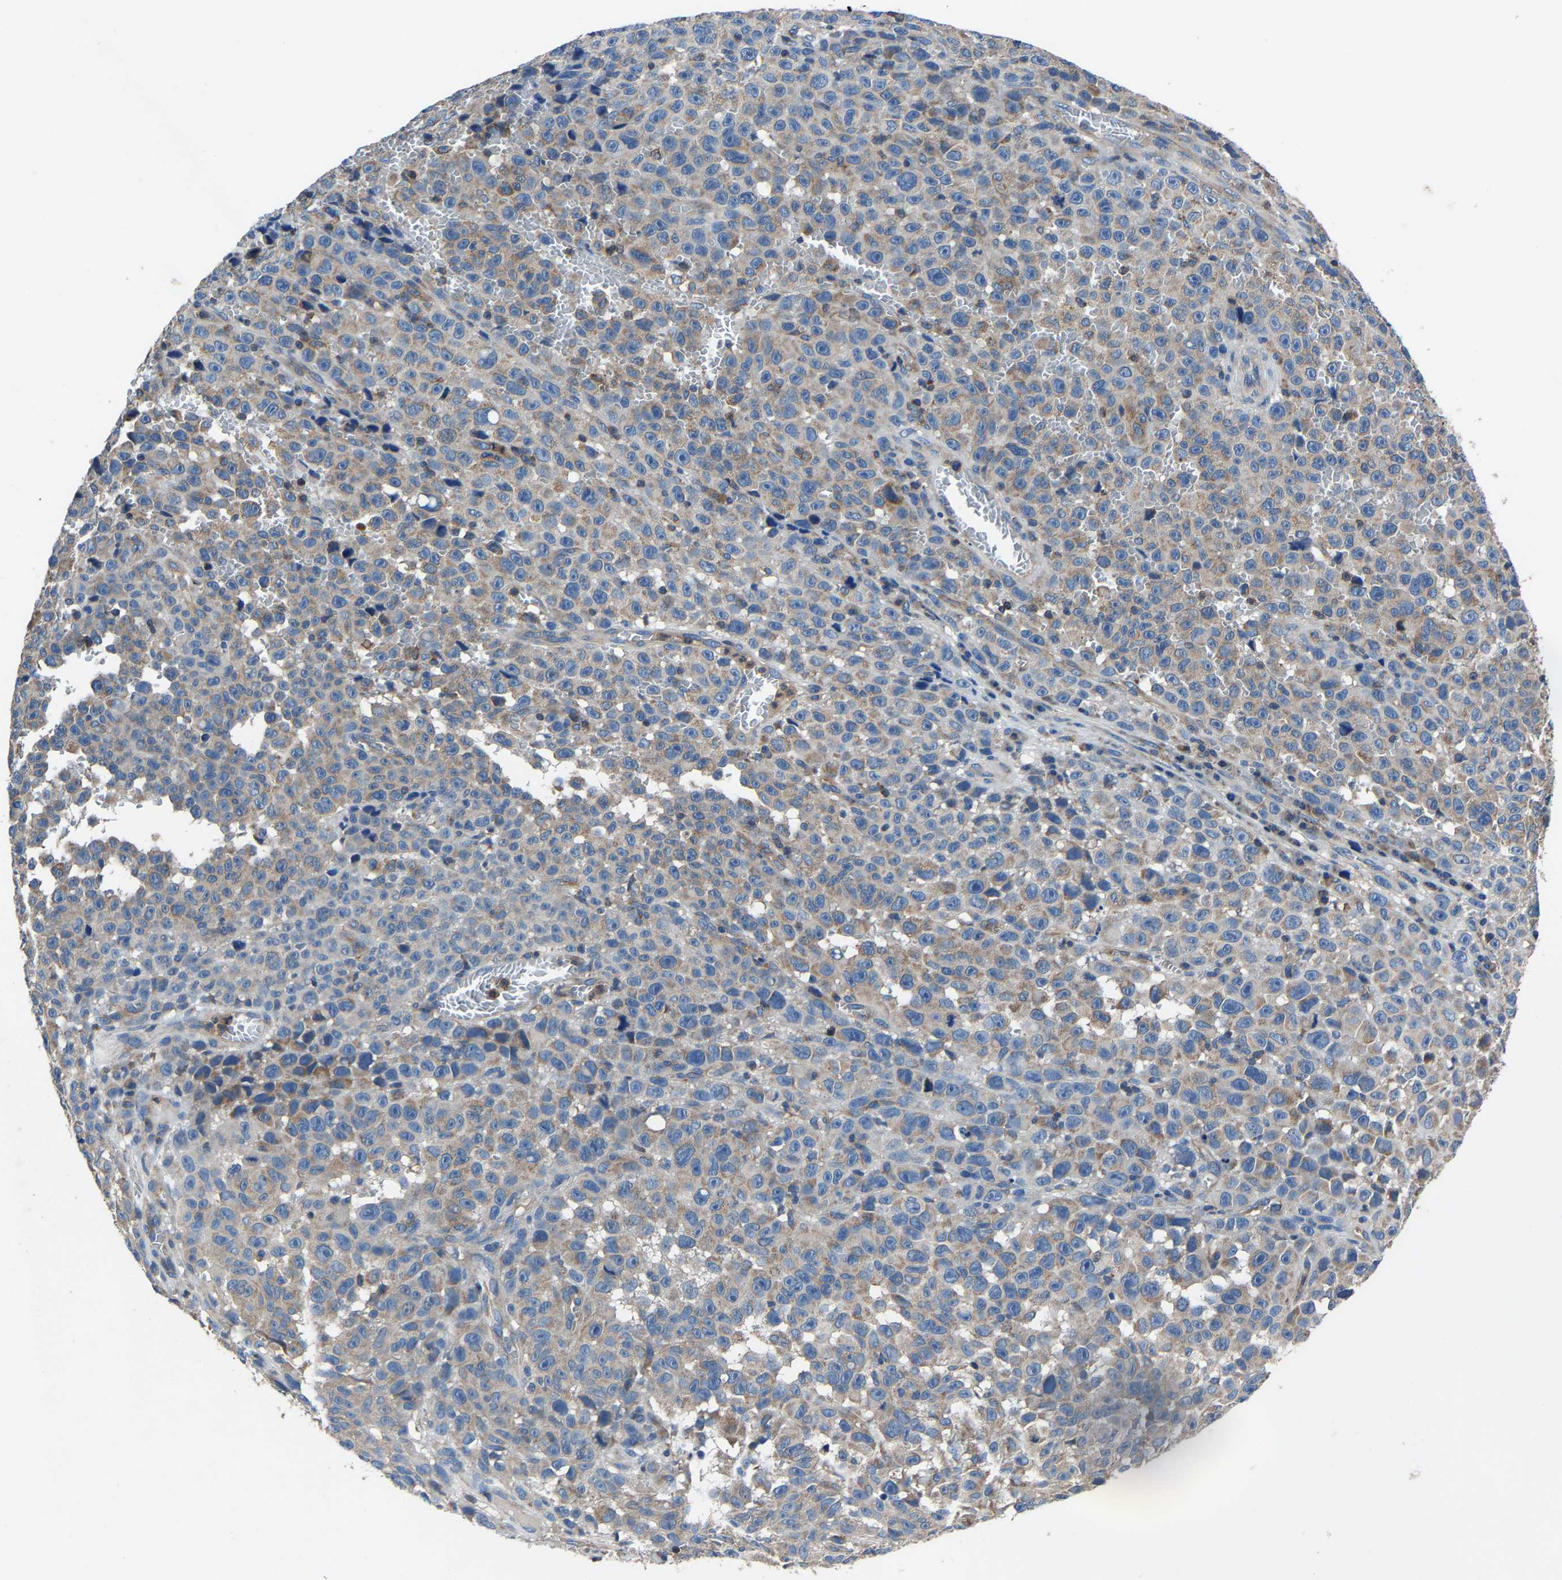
{"staining": {"intensity": "weak", "quantity": "<25%", "location": "cytoplasmic/membranous"}, "tissue": "melanoma", "cell_type": "Tumor cells", "image_type": "cancer", "snomed": [{"axis": "morphology", "description": "Malignant melanoma, NOS"}, {"axis": "topography", "description": "Skin"}], "caption": "Tumor cells show no significant protein positivity in malignant melanoma.", "gene": "KIAA1958", "patient": {"sex": "female", "age": 82}}